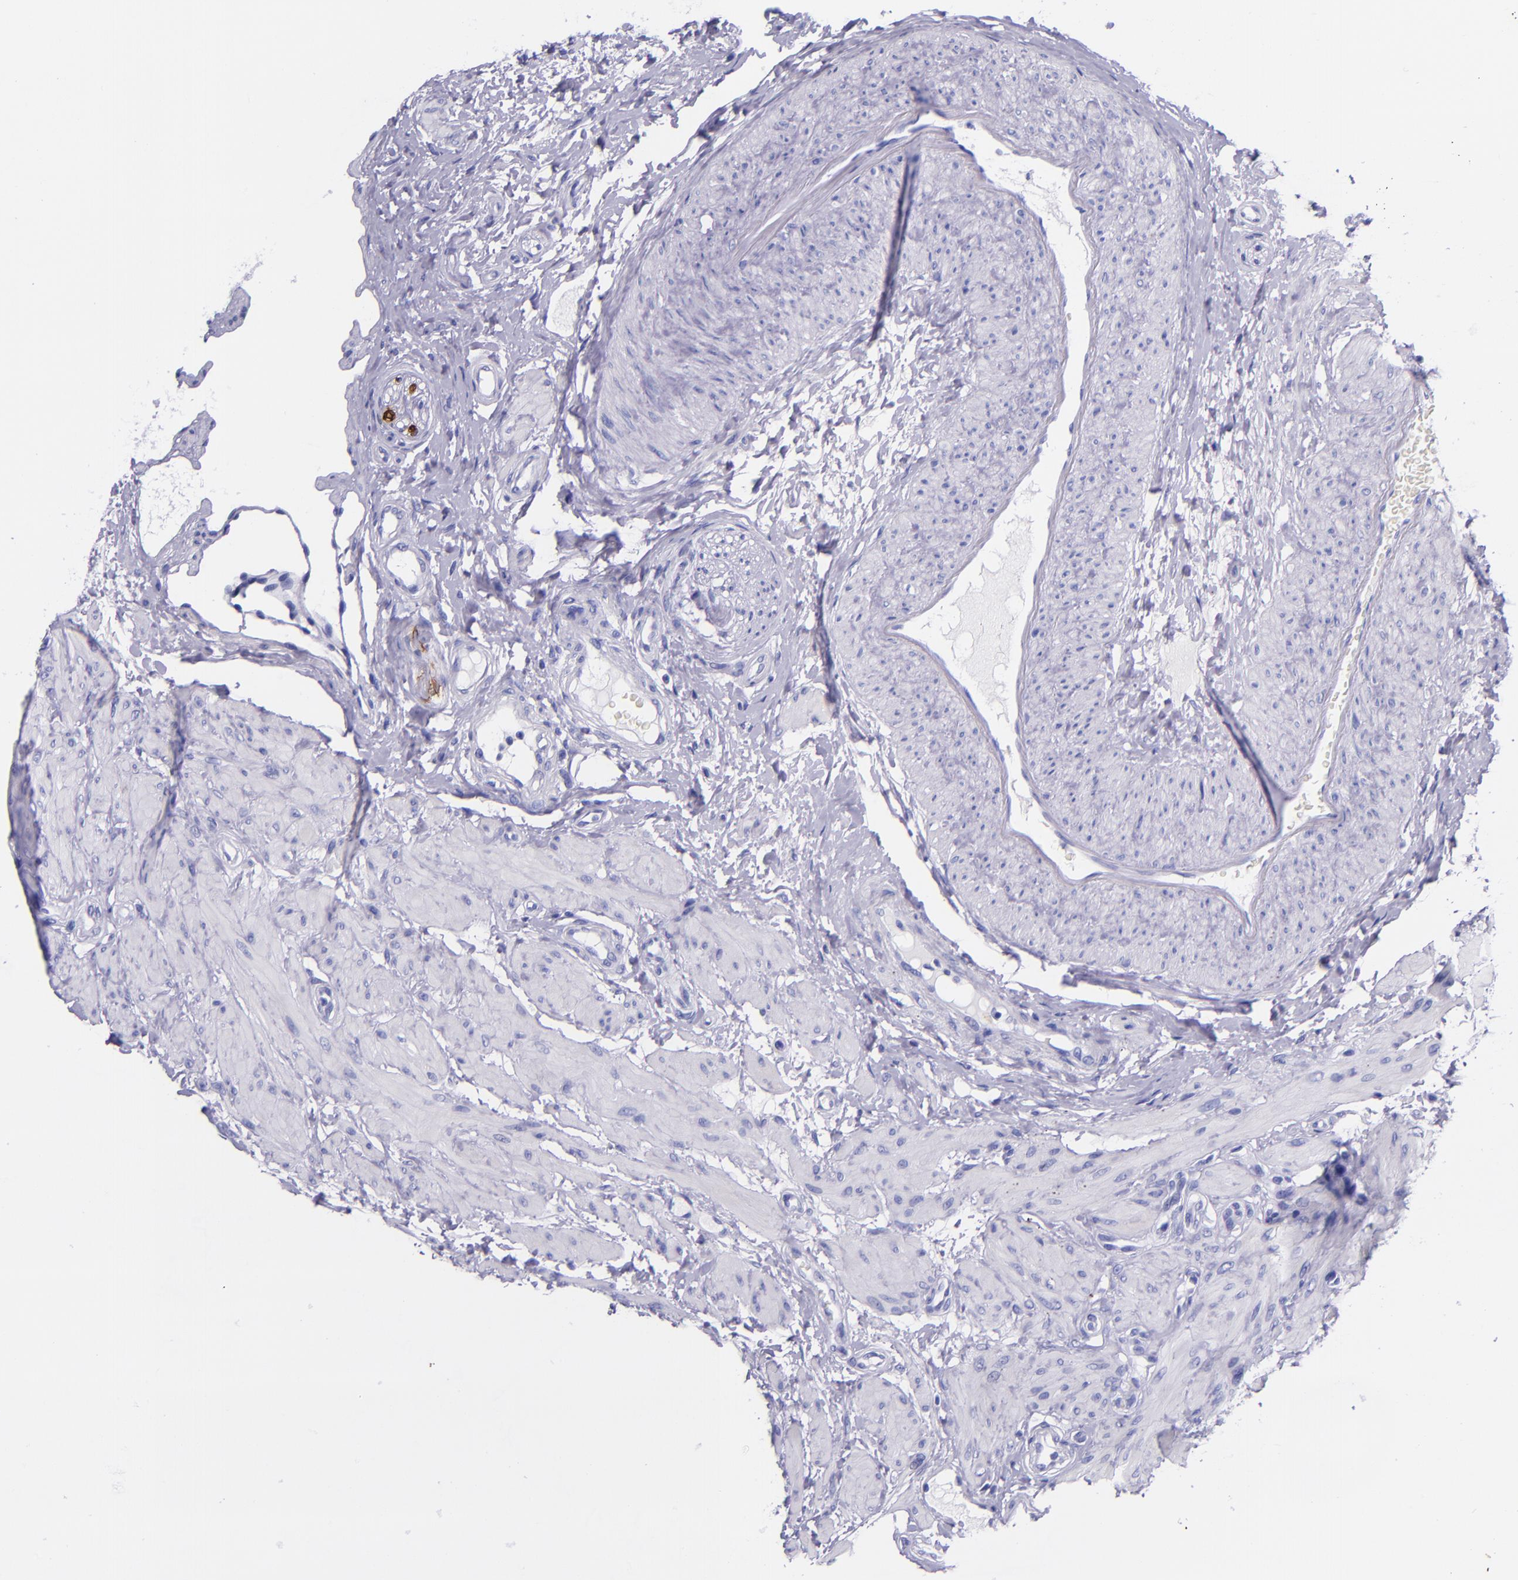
{"staining": {"intensity": "negative", "quantity": "none", "location": "none"}, "tissue": "epididymis", "cell_type": "Glandular cells", "image_type": "normal", "snomed": [{"axis": "morphology", "description": "Normal tissue, NOS"}, {"axis": "topography", "description": "Epididymis"}], "caption": "Histopathology image shows no significant protein expression in glandular cells of benign epididymis.", "gene": "MBP", "patient": {"sex": "male", "age": 68}}